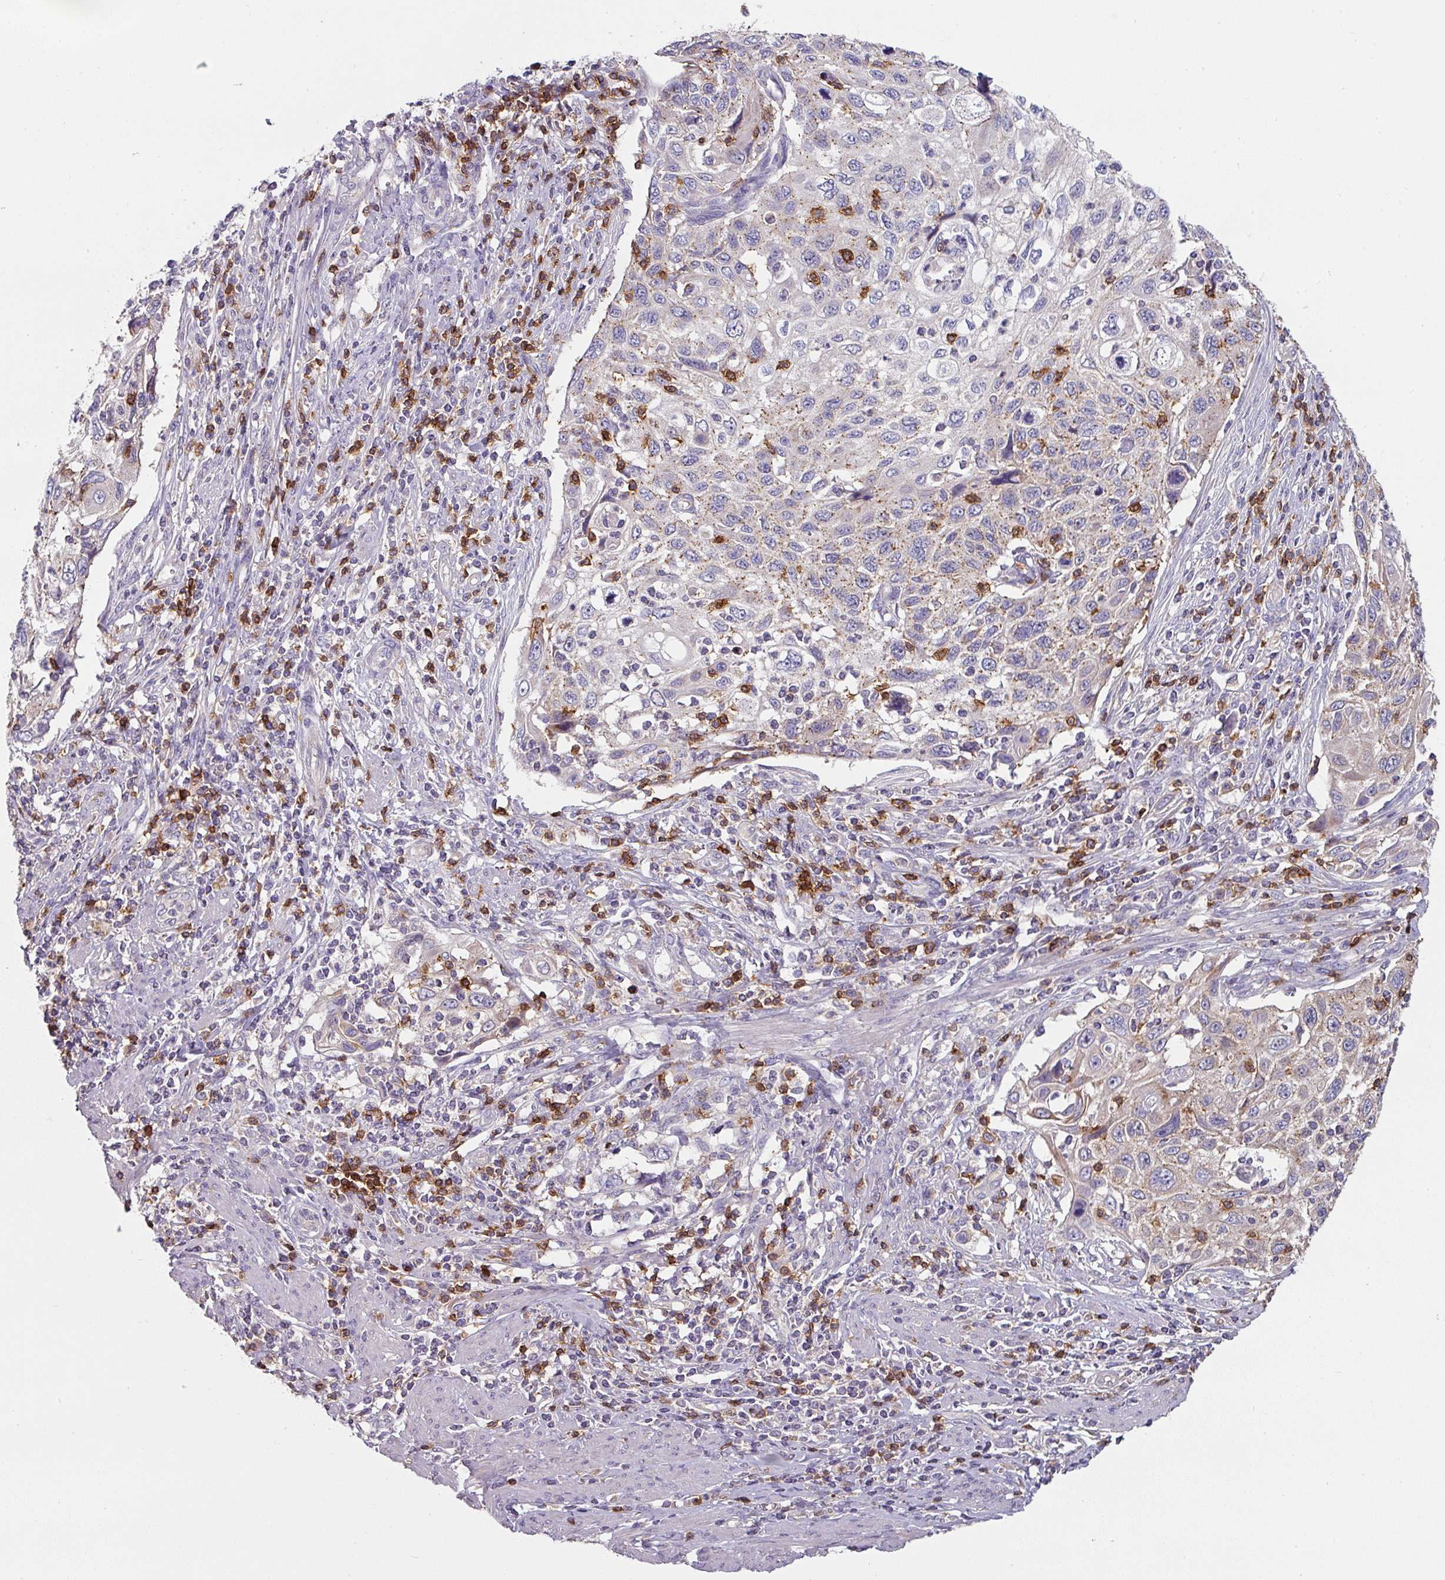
{"staining": {"intensity": "weak", "quantity": "<25%", "location": "cytoplasmic/membranous"}, "tissue": "cervical cancer", "cell_type": "Tumor cells", "image_type": "cancer", "snomed": [{"axis": "morphology", "description": "Squamous cell carcinoma, NOS"}, {"axis": "topography", "description": "Cervix"}], "caption": "This is a photomicrograph of immunohistochemistry (IHC) staining of cervical cancer (squamous cell carcinoma), which shows no positivity in tumor cells.", "gene": "CD3G", "patient": {"sex": "female", "age": 70}}